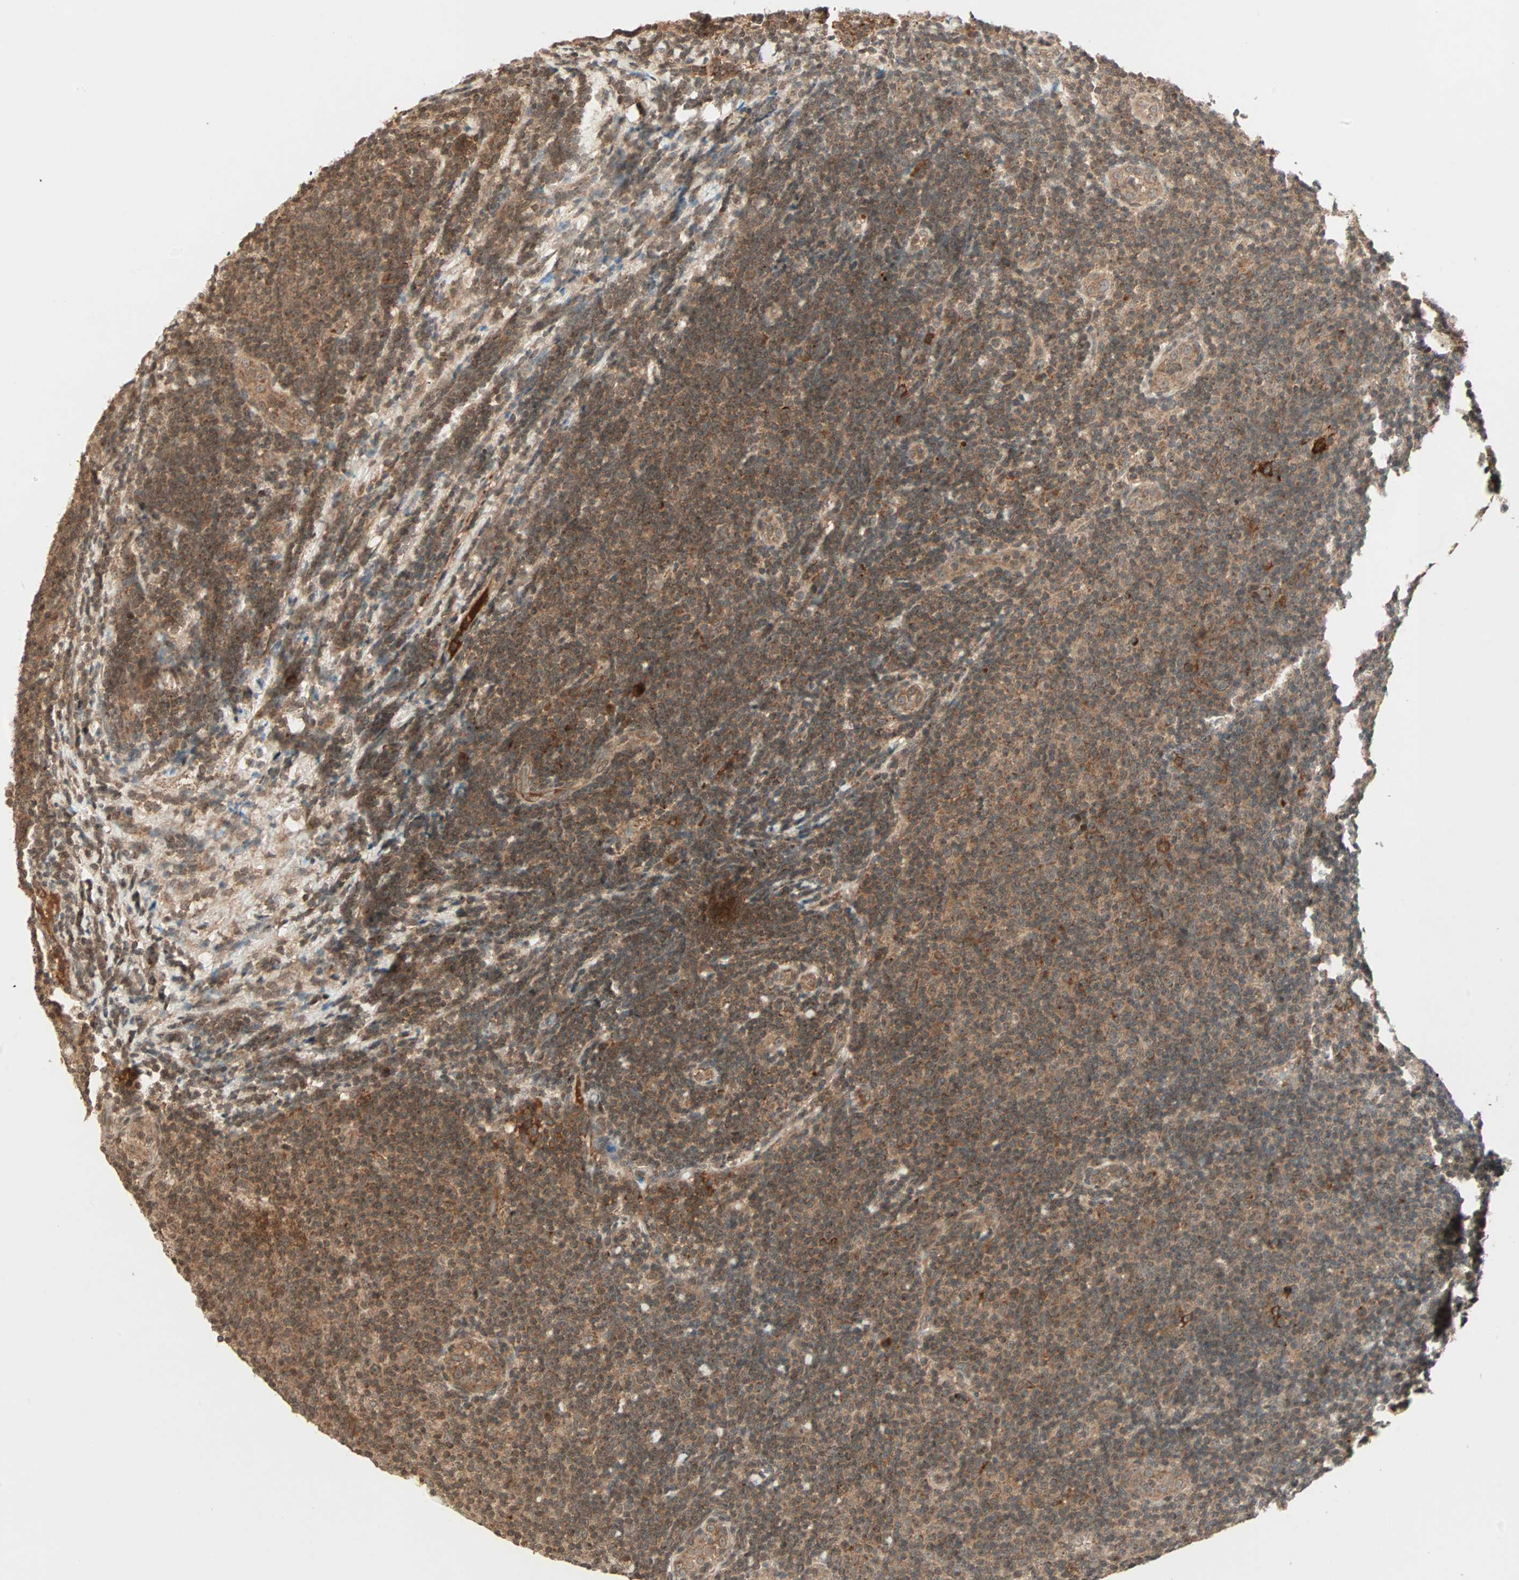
{"staining": {"intensity": "moderate", "quantity": ">75%", "location": "cytoplasmic/membranous"}, "tissue": "lymphoma", "cell_type": "Tumor cells", "image_type": "cancer", "snomed": [{"axis": "morphology", "description": "Malignant lymphoma, non-Hodgkin's type, Low grade"}, {"axis": "topography", "description": "Lymph node"}], "caption": "Immunohistochemical staining of lymphoma shows medium levels of moderate cytoplasmic/membranous protein staining in approximately >75% of tumor cells.", "gene": "RFFL", "patient": {"sex": "male", "age": 83}}